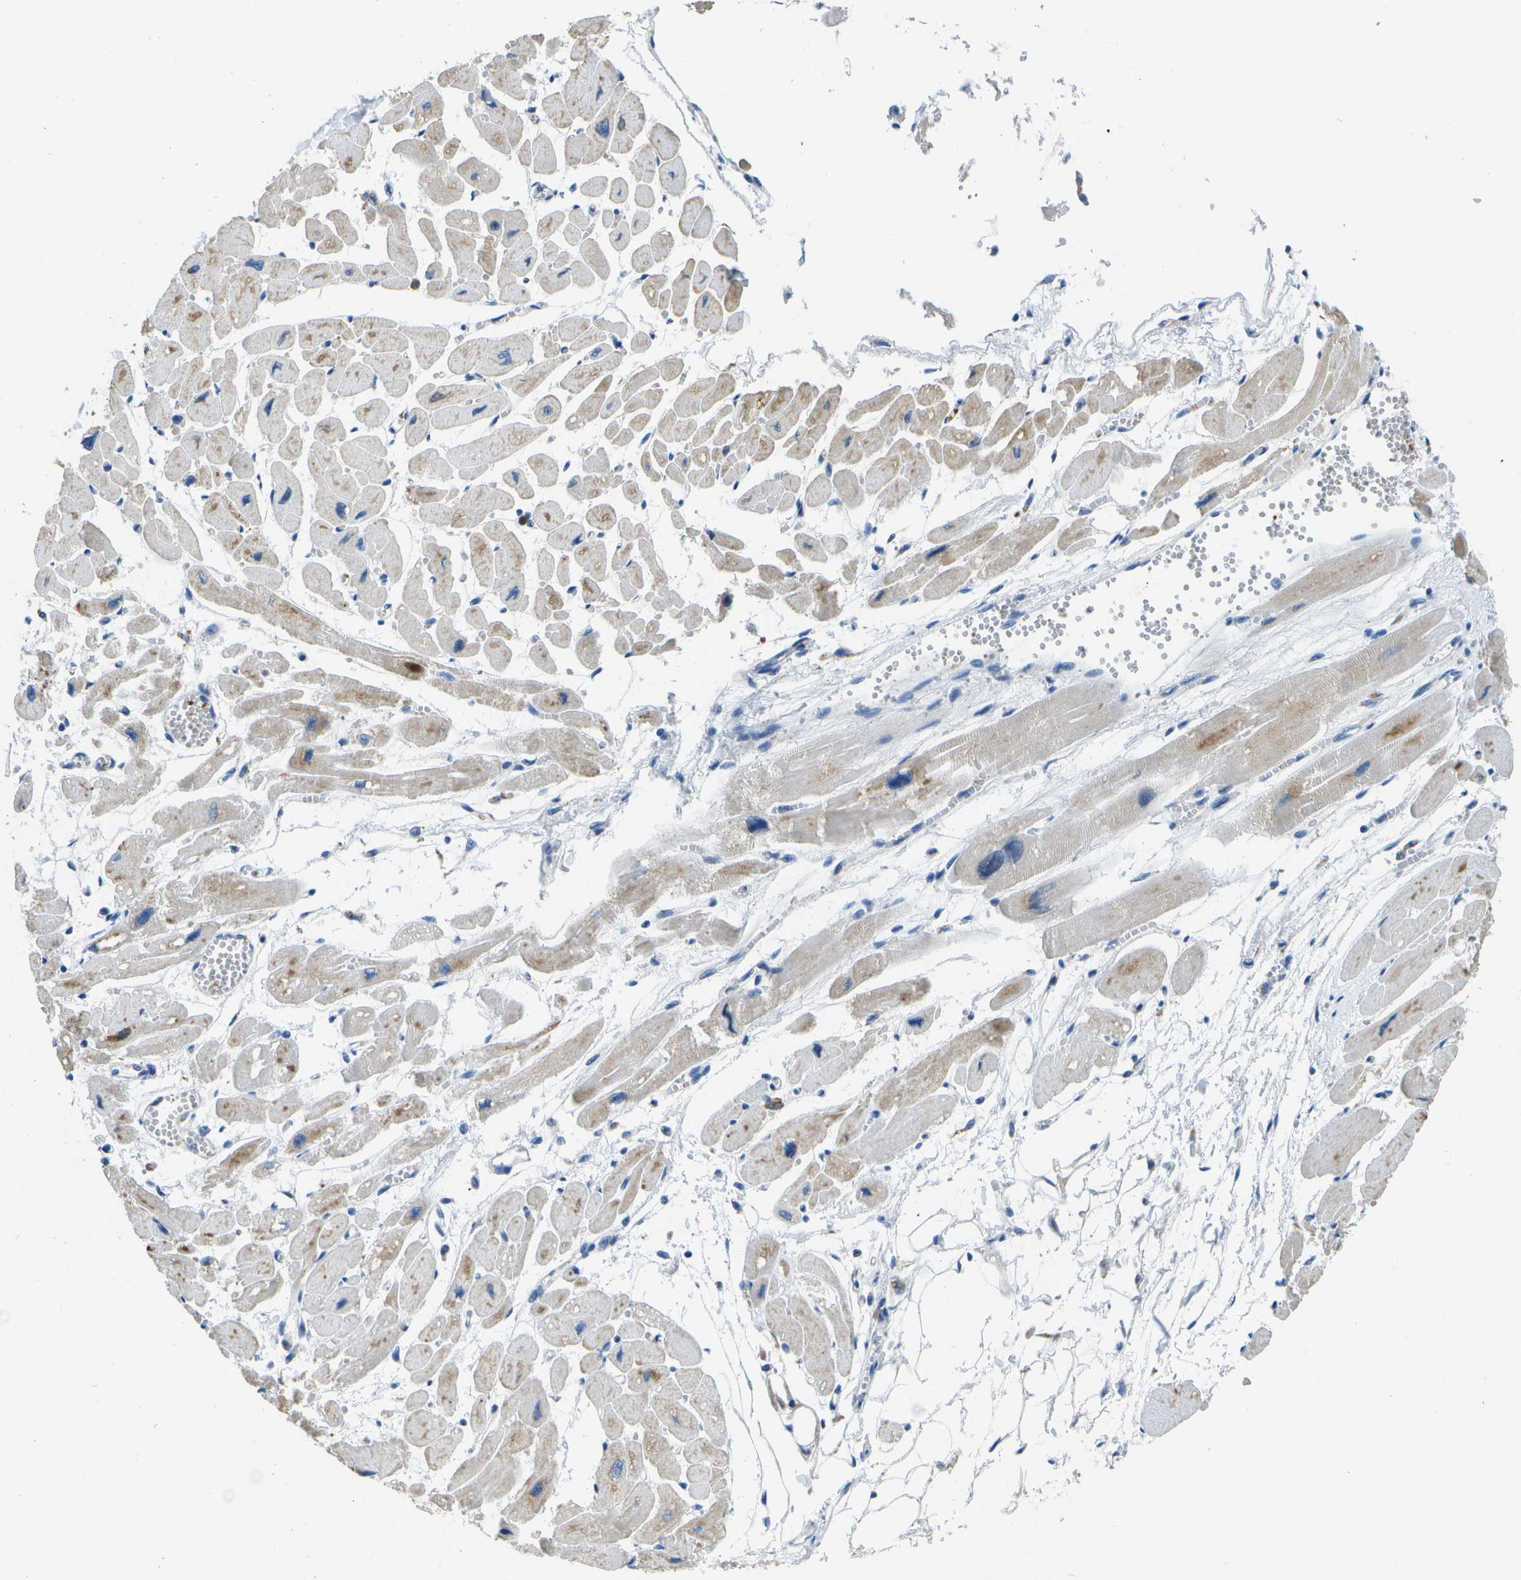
{"staining": {"intensity": "moderate", "quantity": "<25%", "location": "cytoplasmic/membranous"}, "tissue": "heart muscle", "cell_type": "Cardiomyocytes", "image_type": "normal", "snomed": [{"axis": "morphology", "description": "Normal tissue, NOS"}, {"axis": "topography", "description": "Heart"}], "caption": "About <25% of cardiomyocytes in unremarkable heart muscle demonstrate moderate cytoplasmic/membranous protein staining as visualized by brown immunohistochemical staining.", "gene": "DSE", "patient": {"sex": "female", "age": 54}}